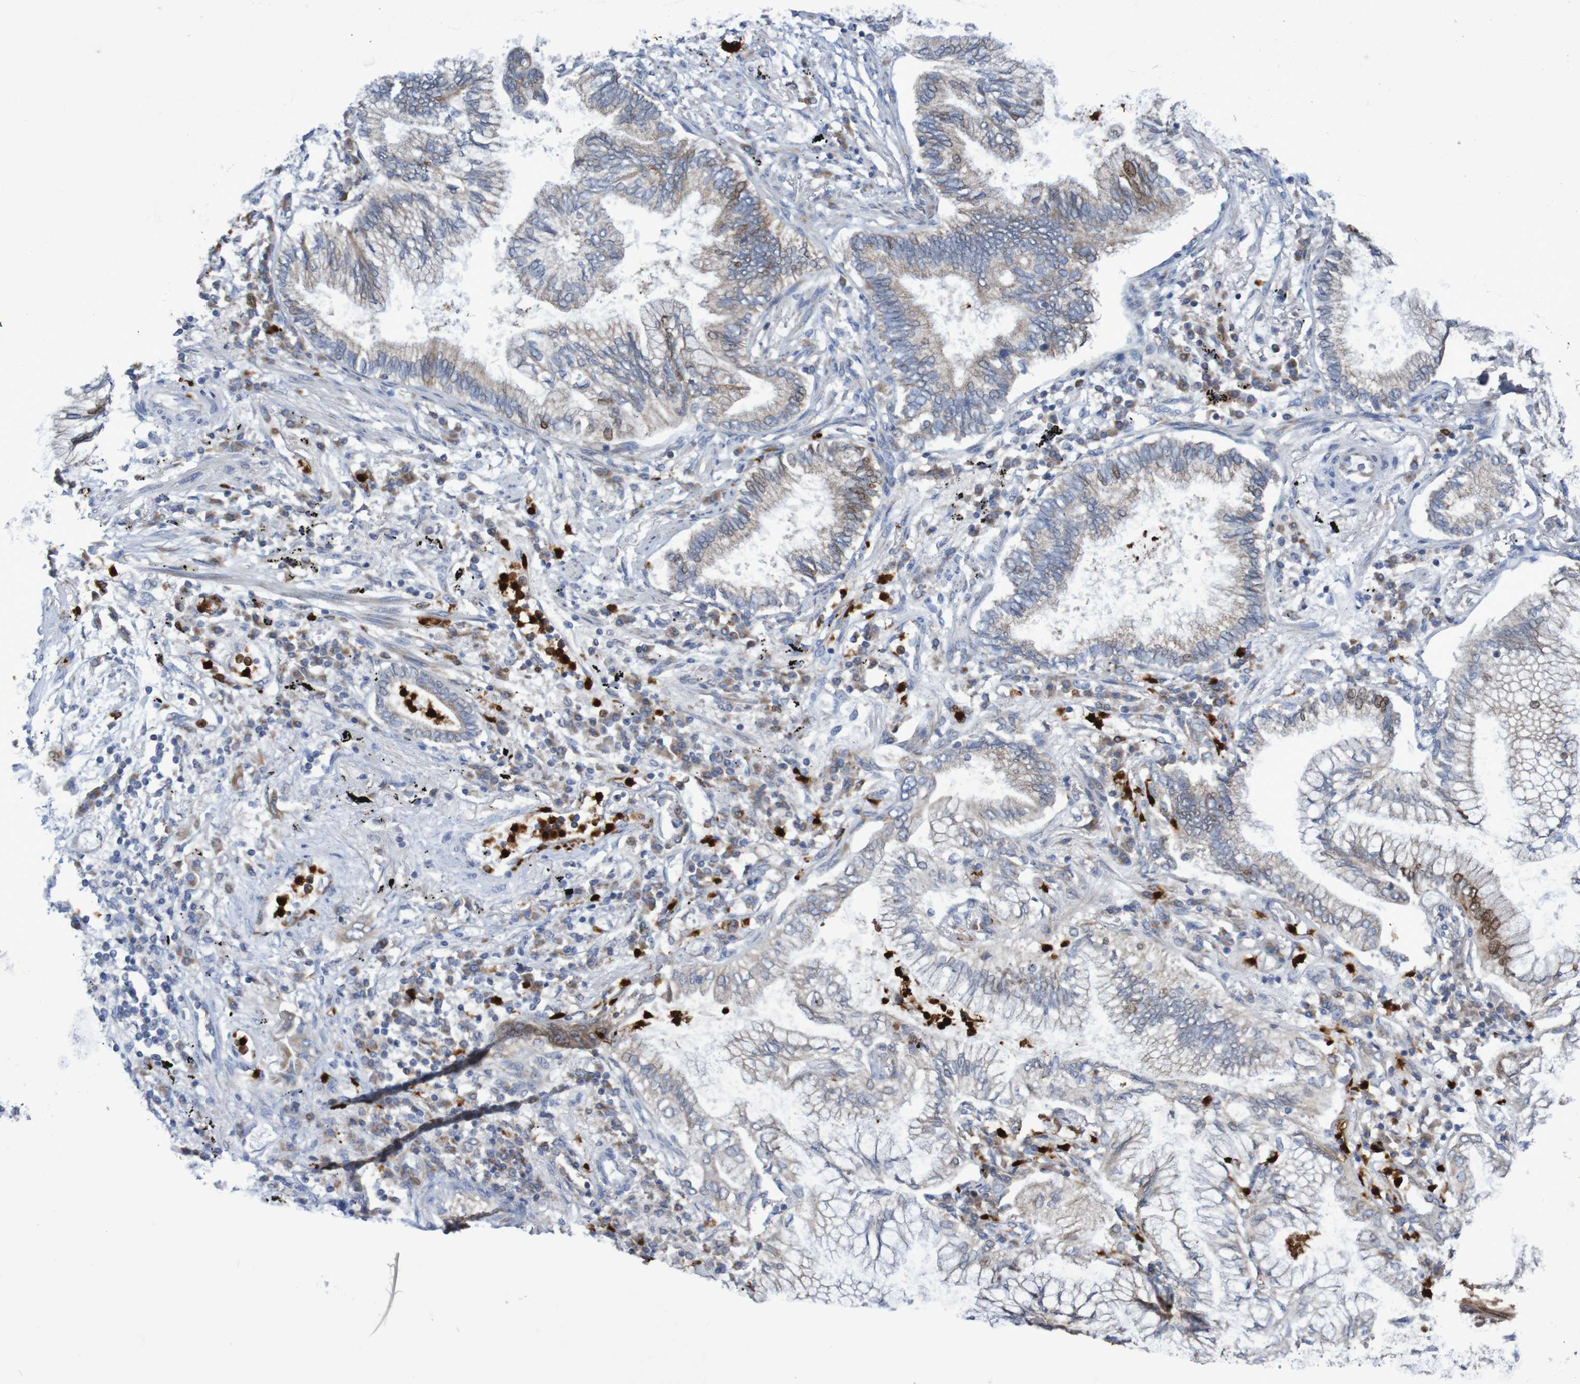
{"staining": {"intensity": "weak", "quantity": ">75%", "location": "cytoplasmic/membranous"}, "tissue": "lung cancer", "cell_type": "Tumor cells", "image_type": "cancer", "snomed": [{"axis": "morphology", "description": "Normal tissue, NOS"}, {"axis": "morphology", "description": "Adenocarcinoma, NOS"}, {"axis": "topography", "description": "Bronchus"}, {"axis": "topography", "description": "Lung"}], "caption": "Protein positivity by IHC exhibits weak cytoplasmic/membranous staining in approximately >75% of tumor cells in lung adenocarcinoma. (Brightfield microscopy of DAB IHC at high magnification).", "gene": "PARP4", "patient": {"sex": "female", "age": 70}}